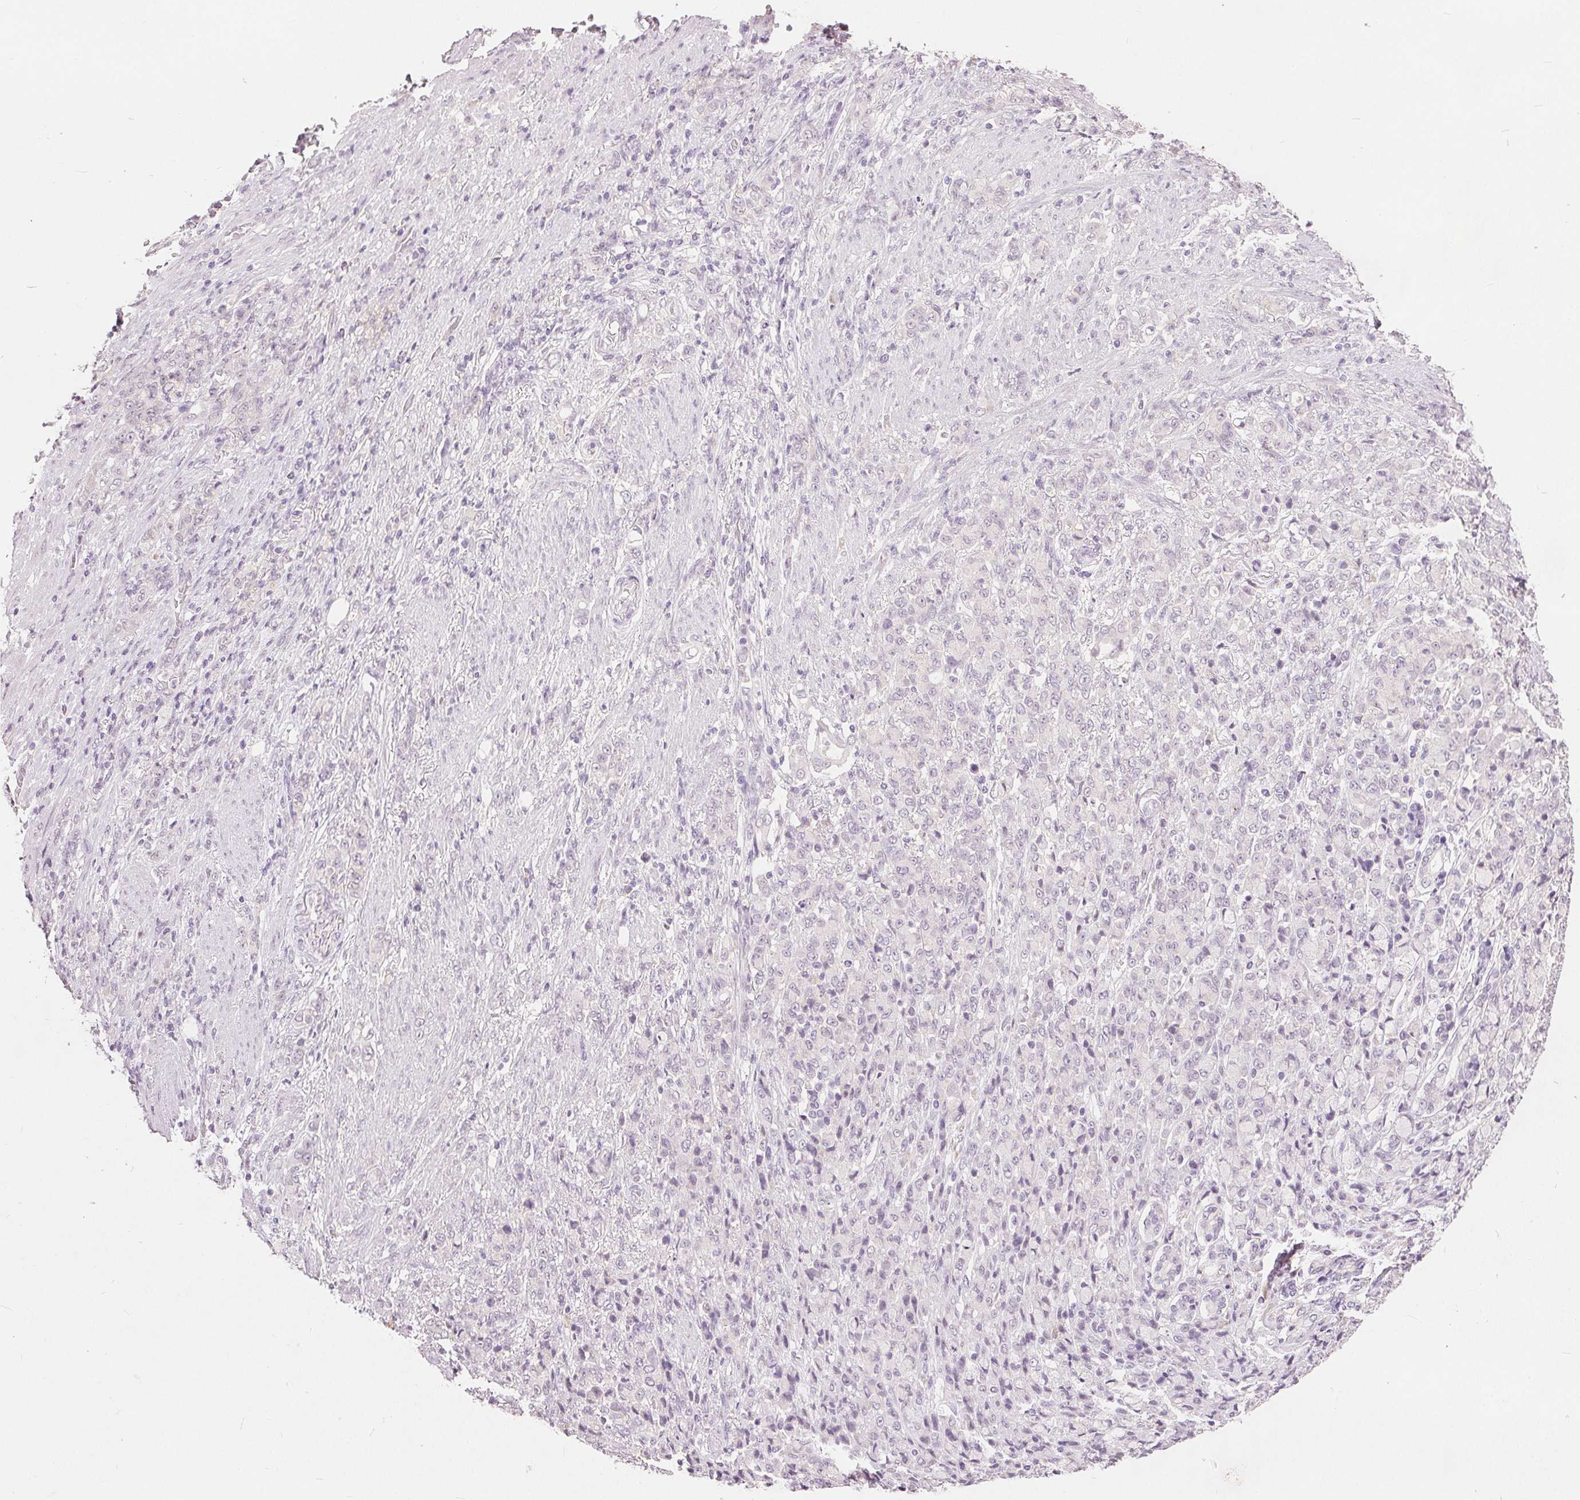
{"staining": {"intensity": "negative", "quantity": "none", "location": "none"}, "tissue": "stomach cancer", "cell_type": "Tumor cells", "image_type": "cancer", "snomed": [{"axis": "morphology", "description": "Adenocarcinoma, NOS"}, {"axis": "topography", "description": "Stomach"}], "caption": "Stomach cancer (adenocarcinoma) was stained to show a protein in brown. There is no significant expression in tumor cells. Brightfield microscopy of immunohistochemistry (IHC) stained with DAB (brown) and hematoxylin (blue), captured at high magnification.", "gene": "CA12", "patient": {"sex": "female", "age": 79}}